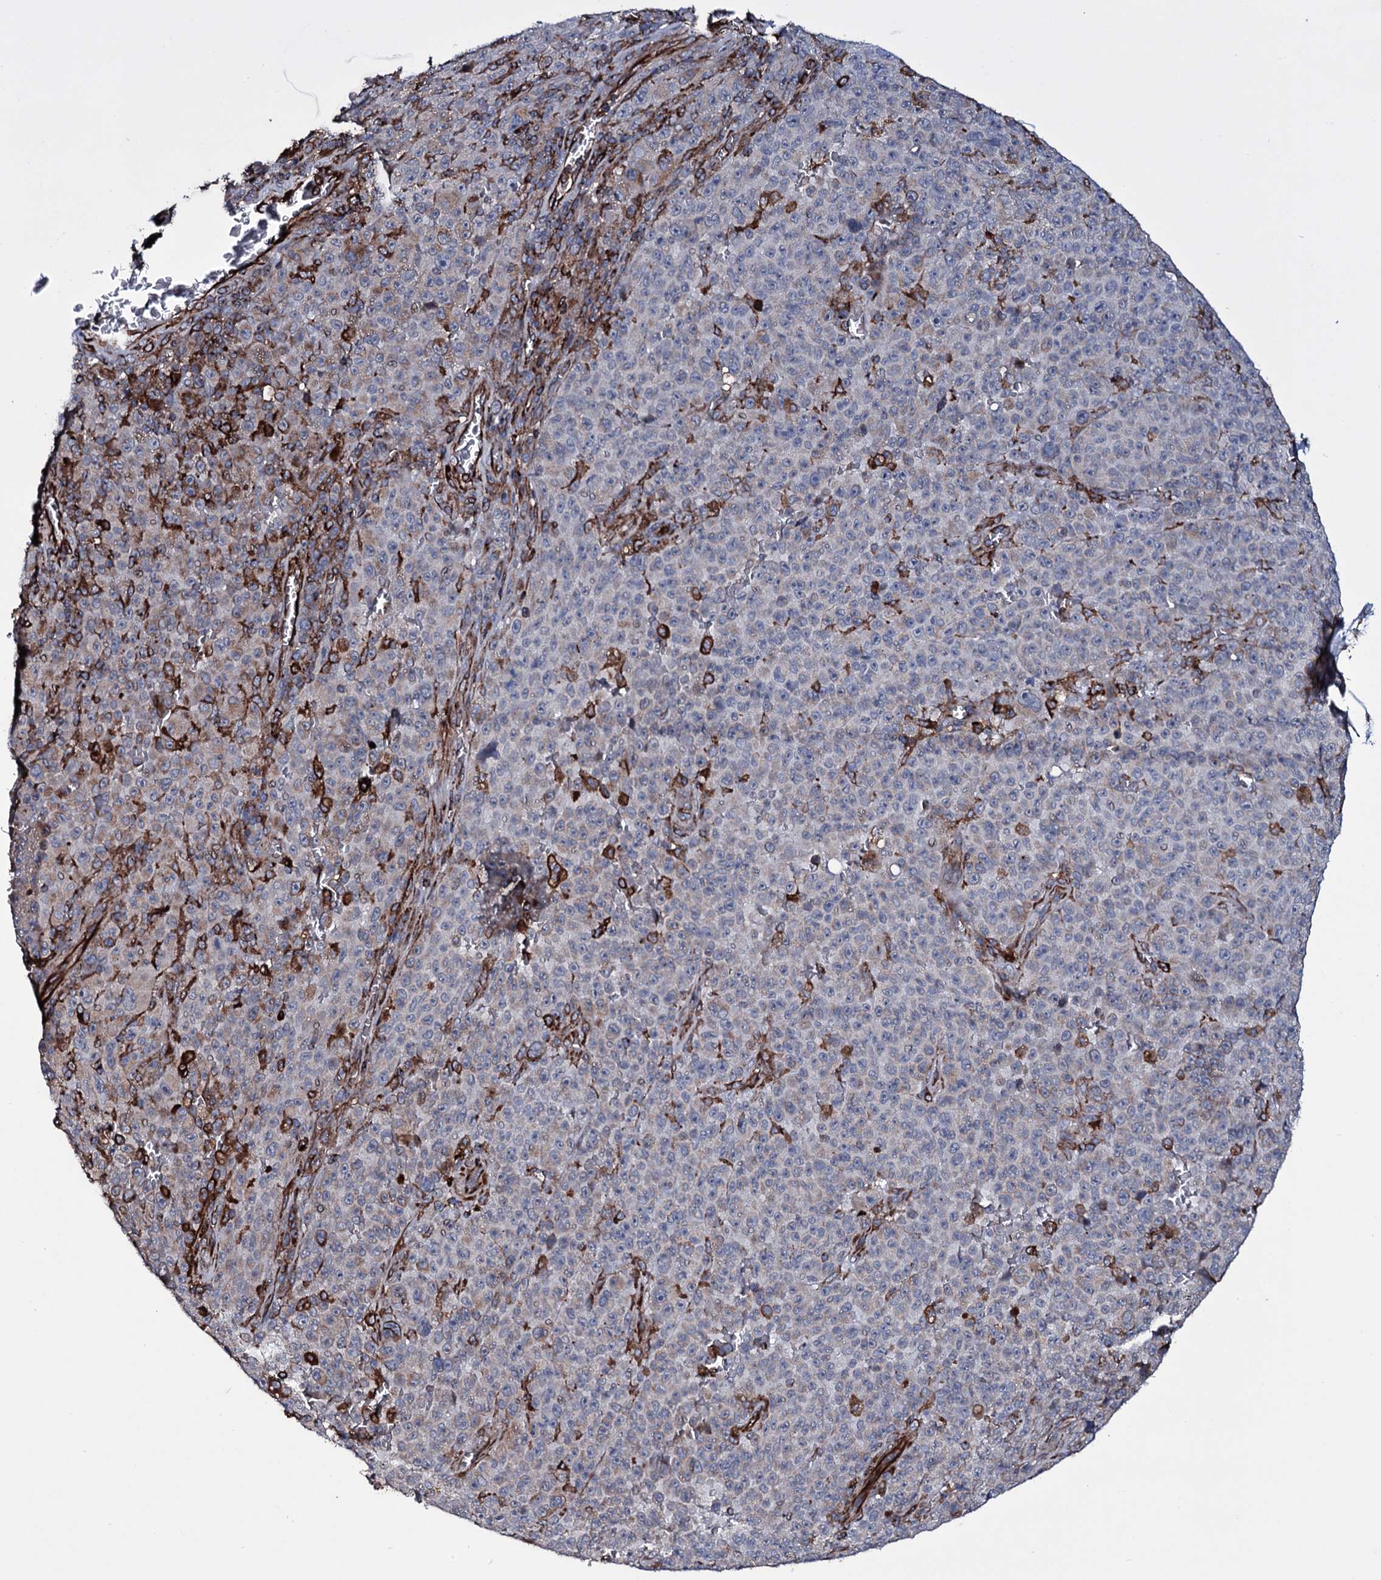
{"staining": {"intensity": "strong", "quantity": "<25%", "location": "cytoplasmic/membranous"}, "tissue": "melanoma", "cell_type": "Tumor cells", "image_type": "cancer", "snomed": [{"axis": "morphology", "description": "Malignant melanoma, NOS"}, {"axis": "topography", "description": "Skin"}], "caption": "IHC histopathology image of human malignant melanoma stained for a protein (brown), which shows medium levels of strong cytoplasmic/membranous positivity in approximately <25% of tumor cells.", "gene": "VAMP8", "patient": {"sex": "female", "age": 82}}